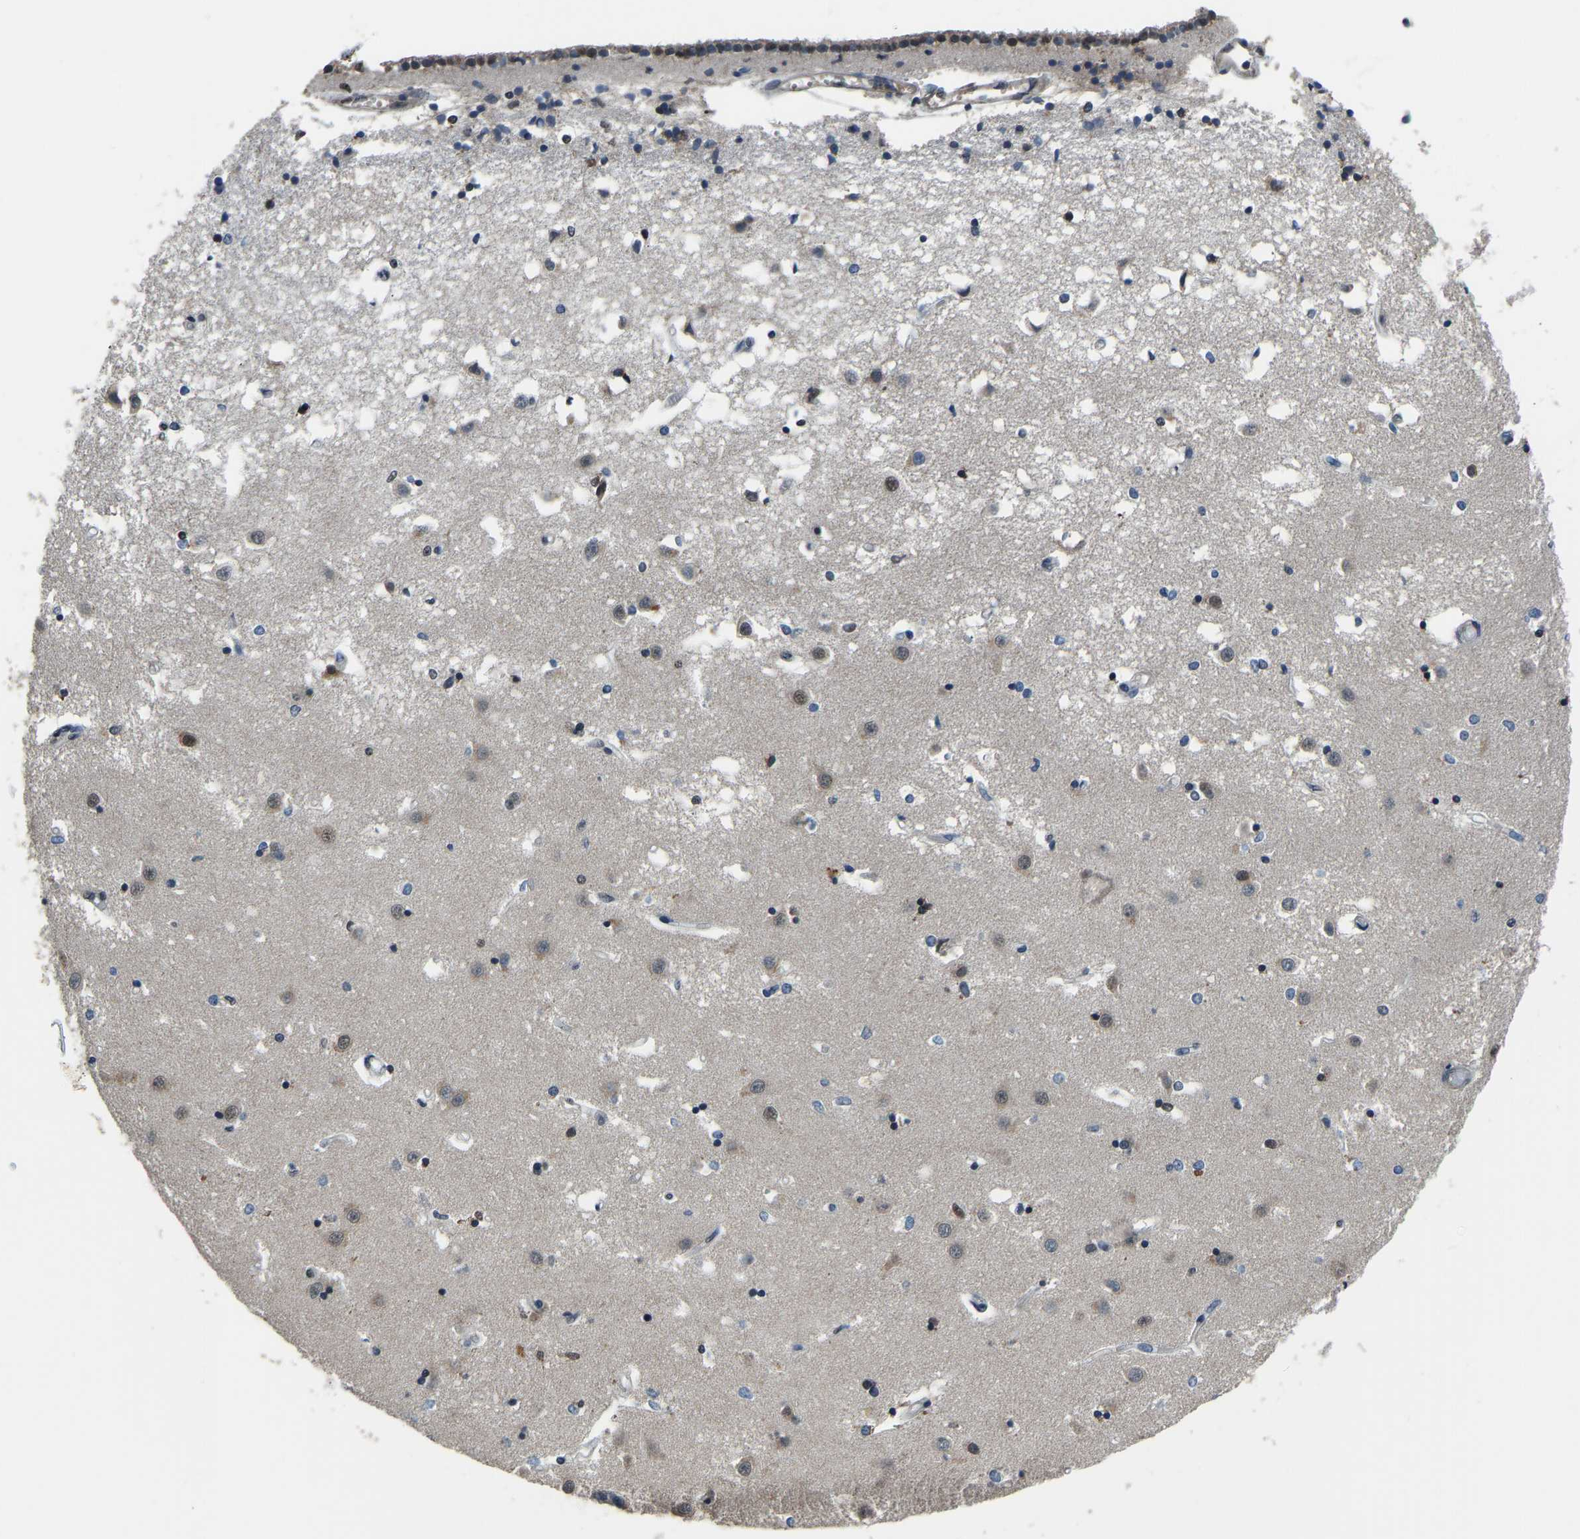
{"staining": {"intensity": "weak", "quantity": "<25%", "location": "cytoplasmic/membranous"}, "tissue": "caudate", "cell_type": "Glial cells", "image_type": "normal", "snomed": [{"axis": "morphology", "description": "Normal tissue, NOS"}, {"axis": "topography", "description": "Lateral ventricle wall"}], "caption": "IHC micrograph of normal human caudate stained for a protein (brown), which demonstrates no positivity in glial cells.", "gene": "FOS", "patient": {"sex": "male", "age": 45}}